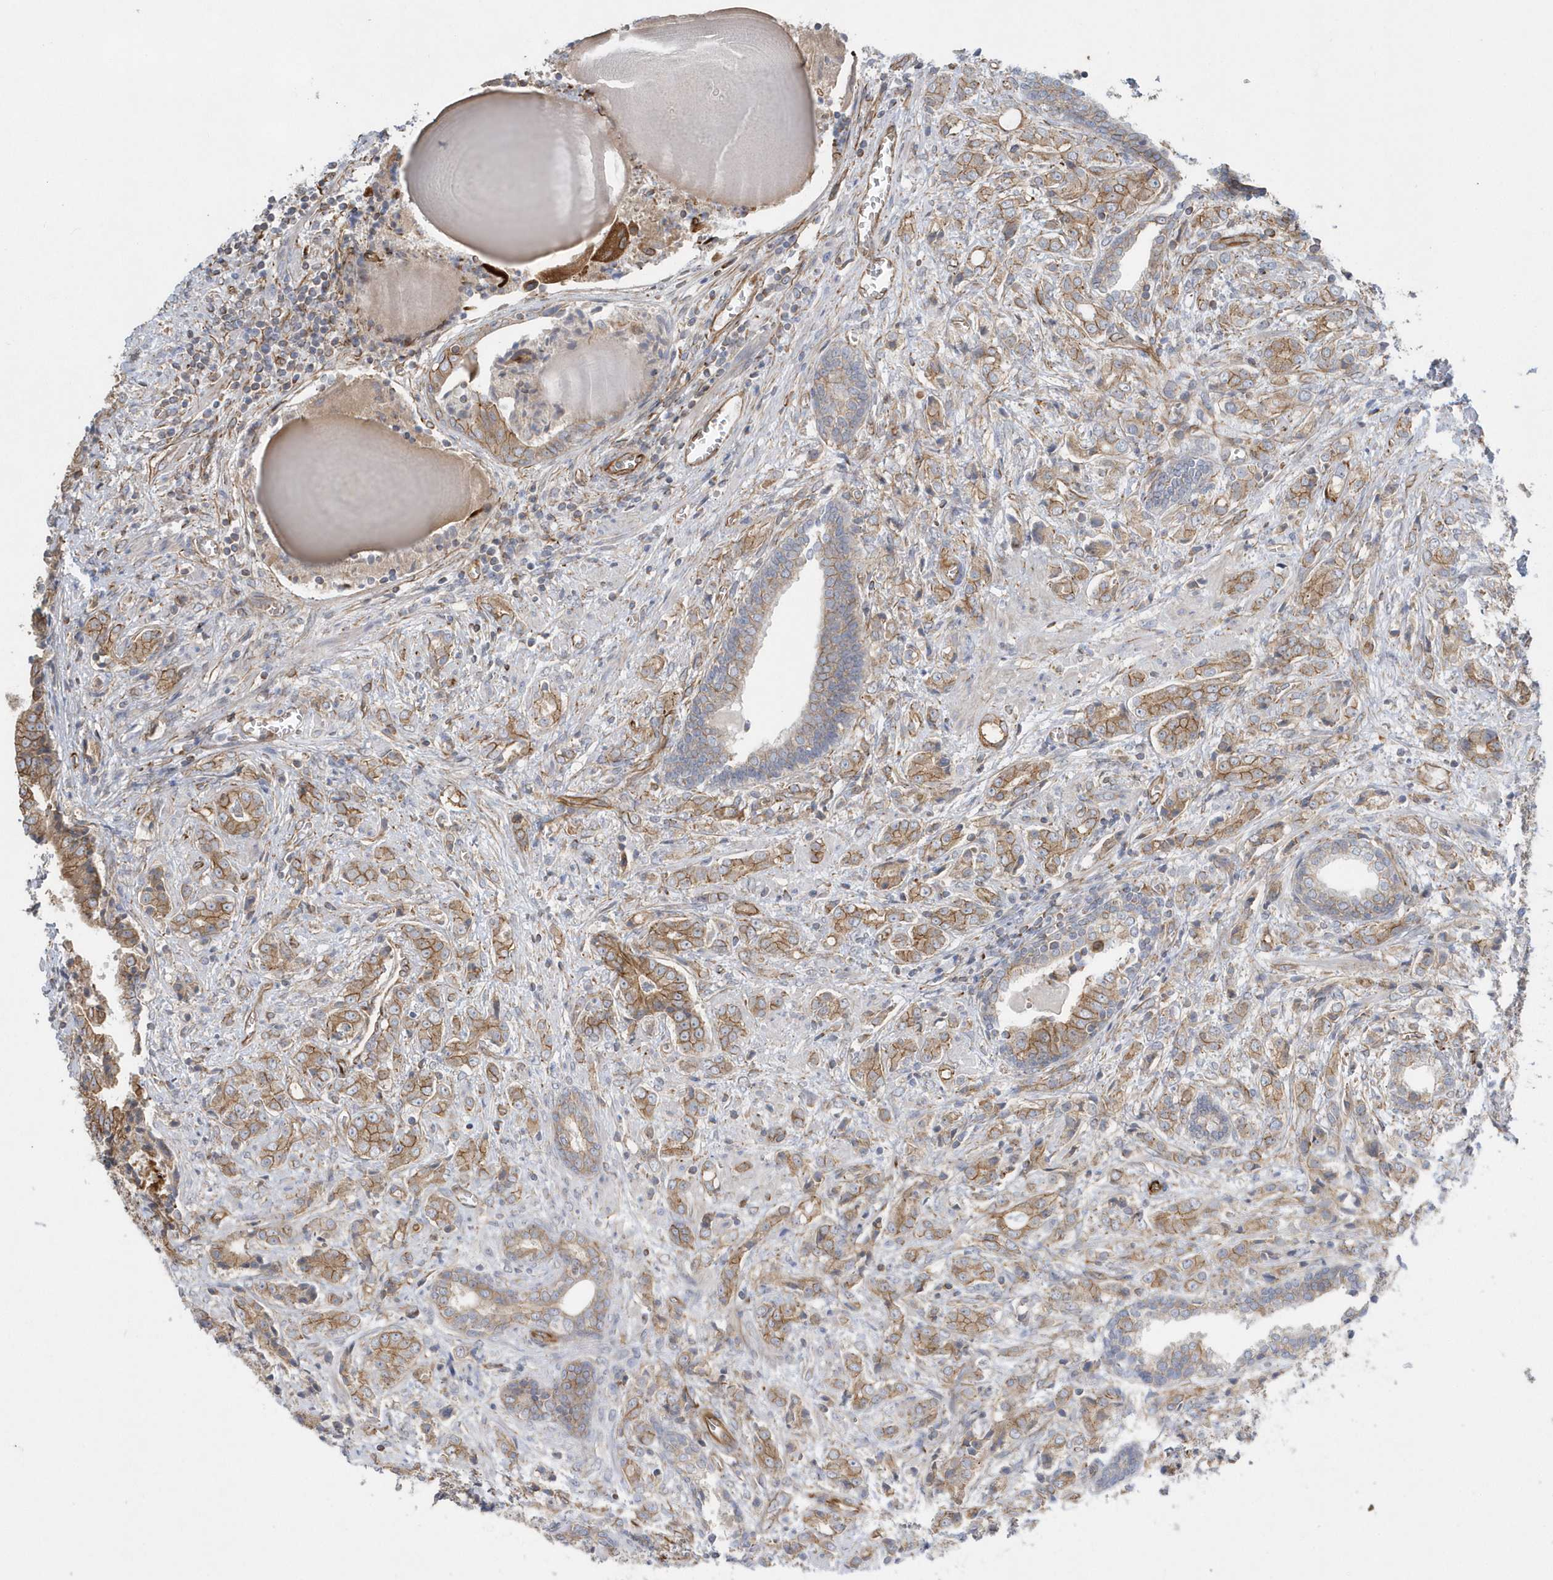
{"staining": {"intensity": "moderate", "quantity": ">75%", "location": "cytoplasmic/membranous"}, "tissue": "prostate cancer", "cell_type": "Tumor cells", "image_type": "cancer", "snomed": [{"axis": "morphology", "description": "Adenocarcinoma, High grade"}, {"axis": "topography", "description": "Prostate"}], "caption": "Approximately >75% of tumor cells in high-grade adenocarcinoma (prostate) demonstrate moderate cytoplasmic/membranous protein positivity as visualized by brown immunohistochemical staining.", "gene": "RAB17", "patient": {"sex": "male", "age": 57}}